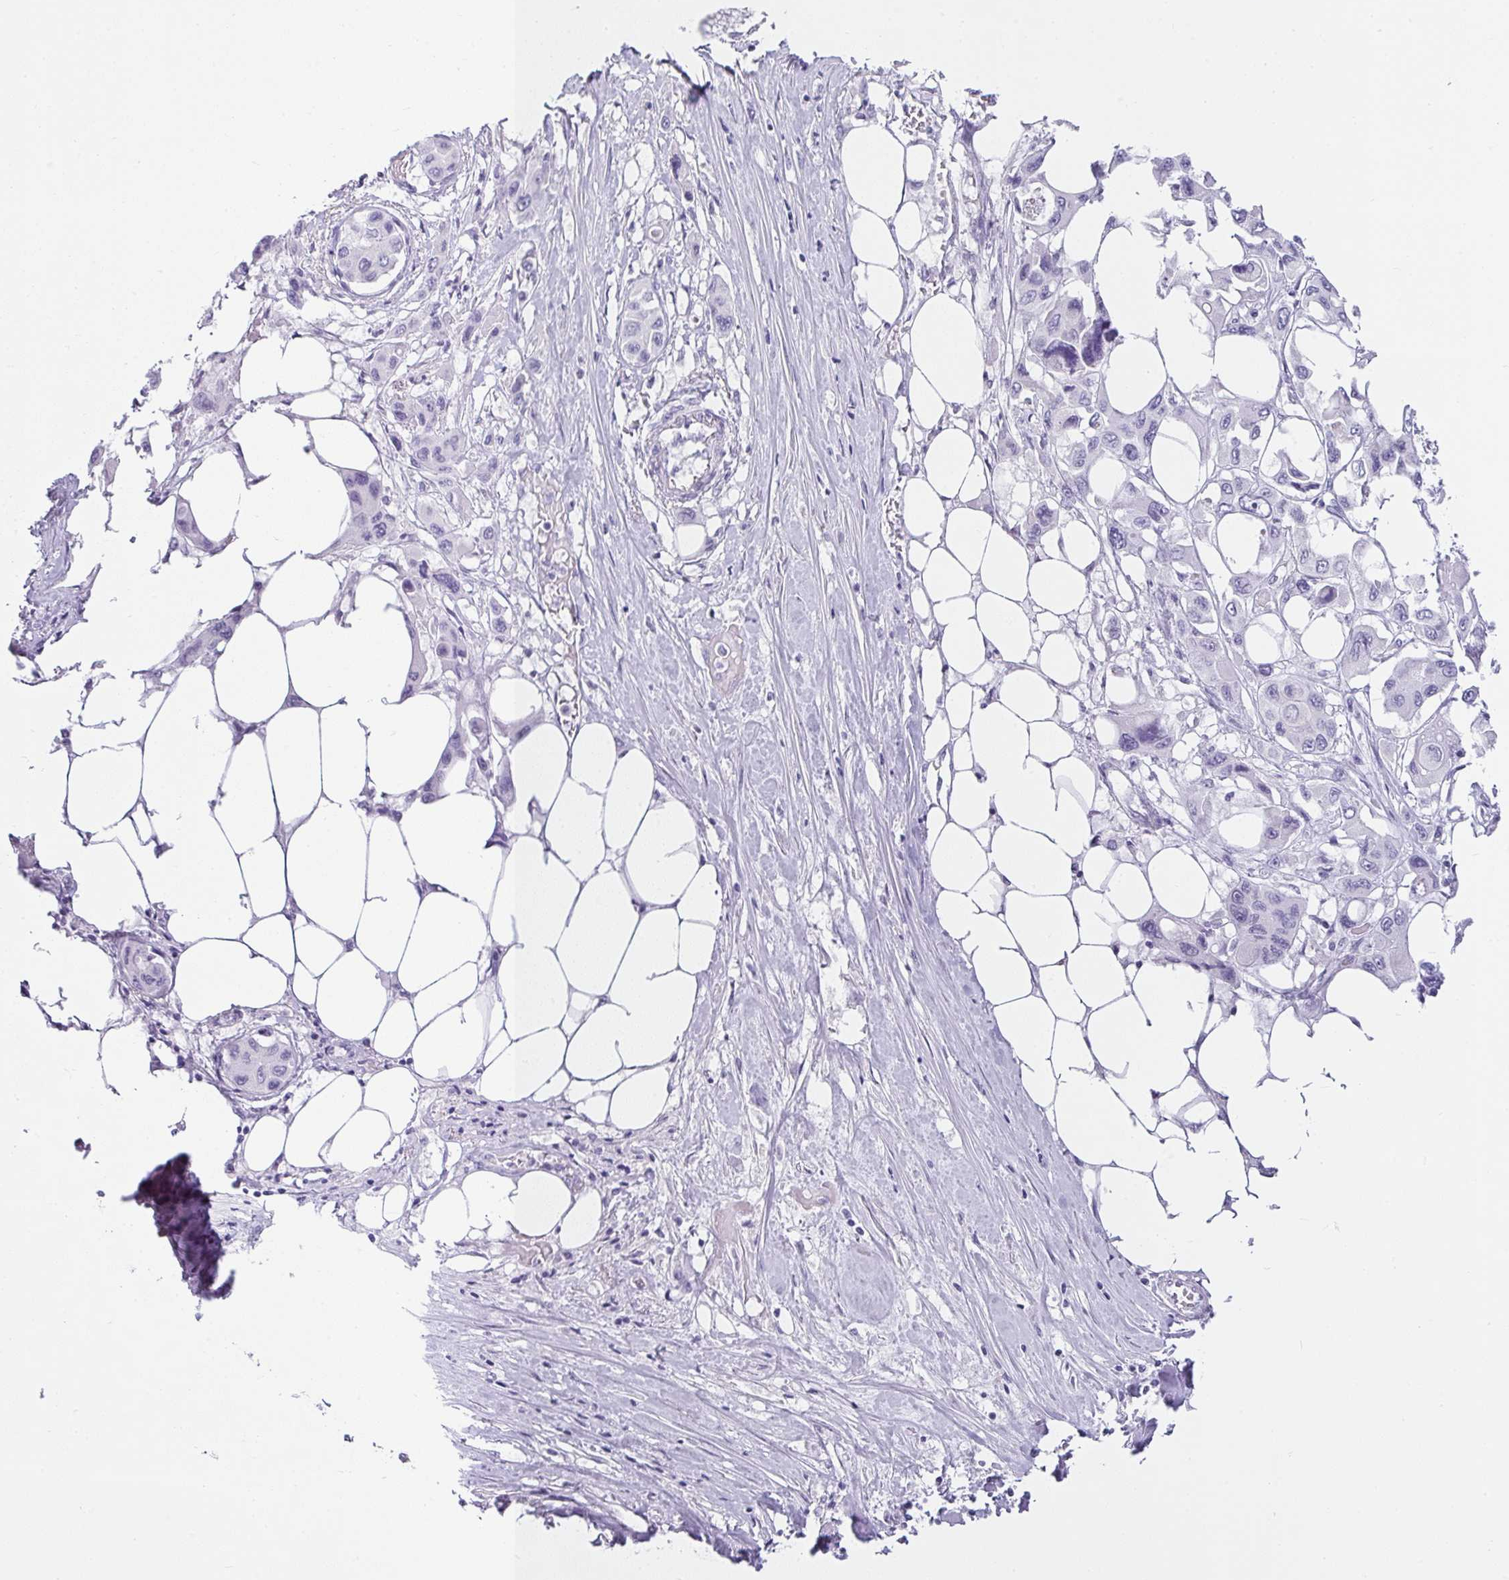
{"staining": {"intensity": "negative", "quantity": "none", "location": "none"}, "tissue": "pancreatic cancer", "cell_type": "Tumor cells", "image_type": "cancer", "snomed": [{"axis": "morphology", "description": "Adenocarcinoma, NOS"}, {"axis": "topography", "description": "Pancreas"}], "caption": "Immunohistochemistry micrograph of human pancreatic adenocarcinoma stained for a protein (brown), which reveals no staining in tumor cells. Nuclei are stained in blue.", "gene": "VCY1B", "patient": {"sex": "male", "age": 92}}